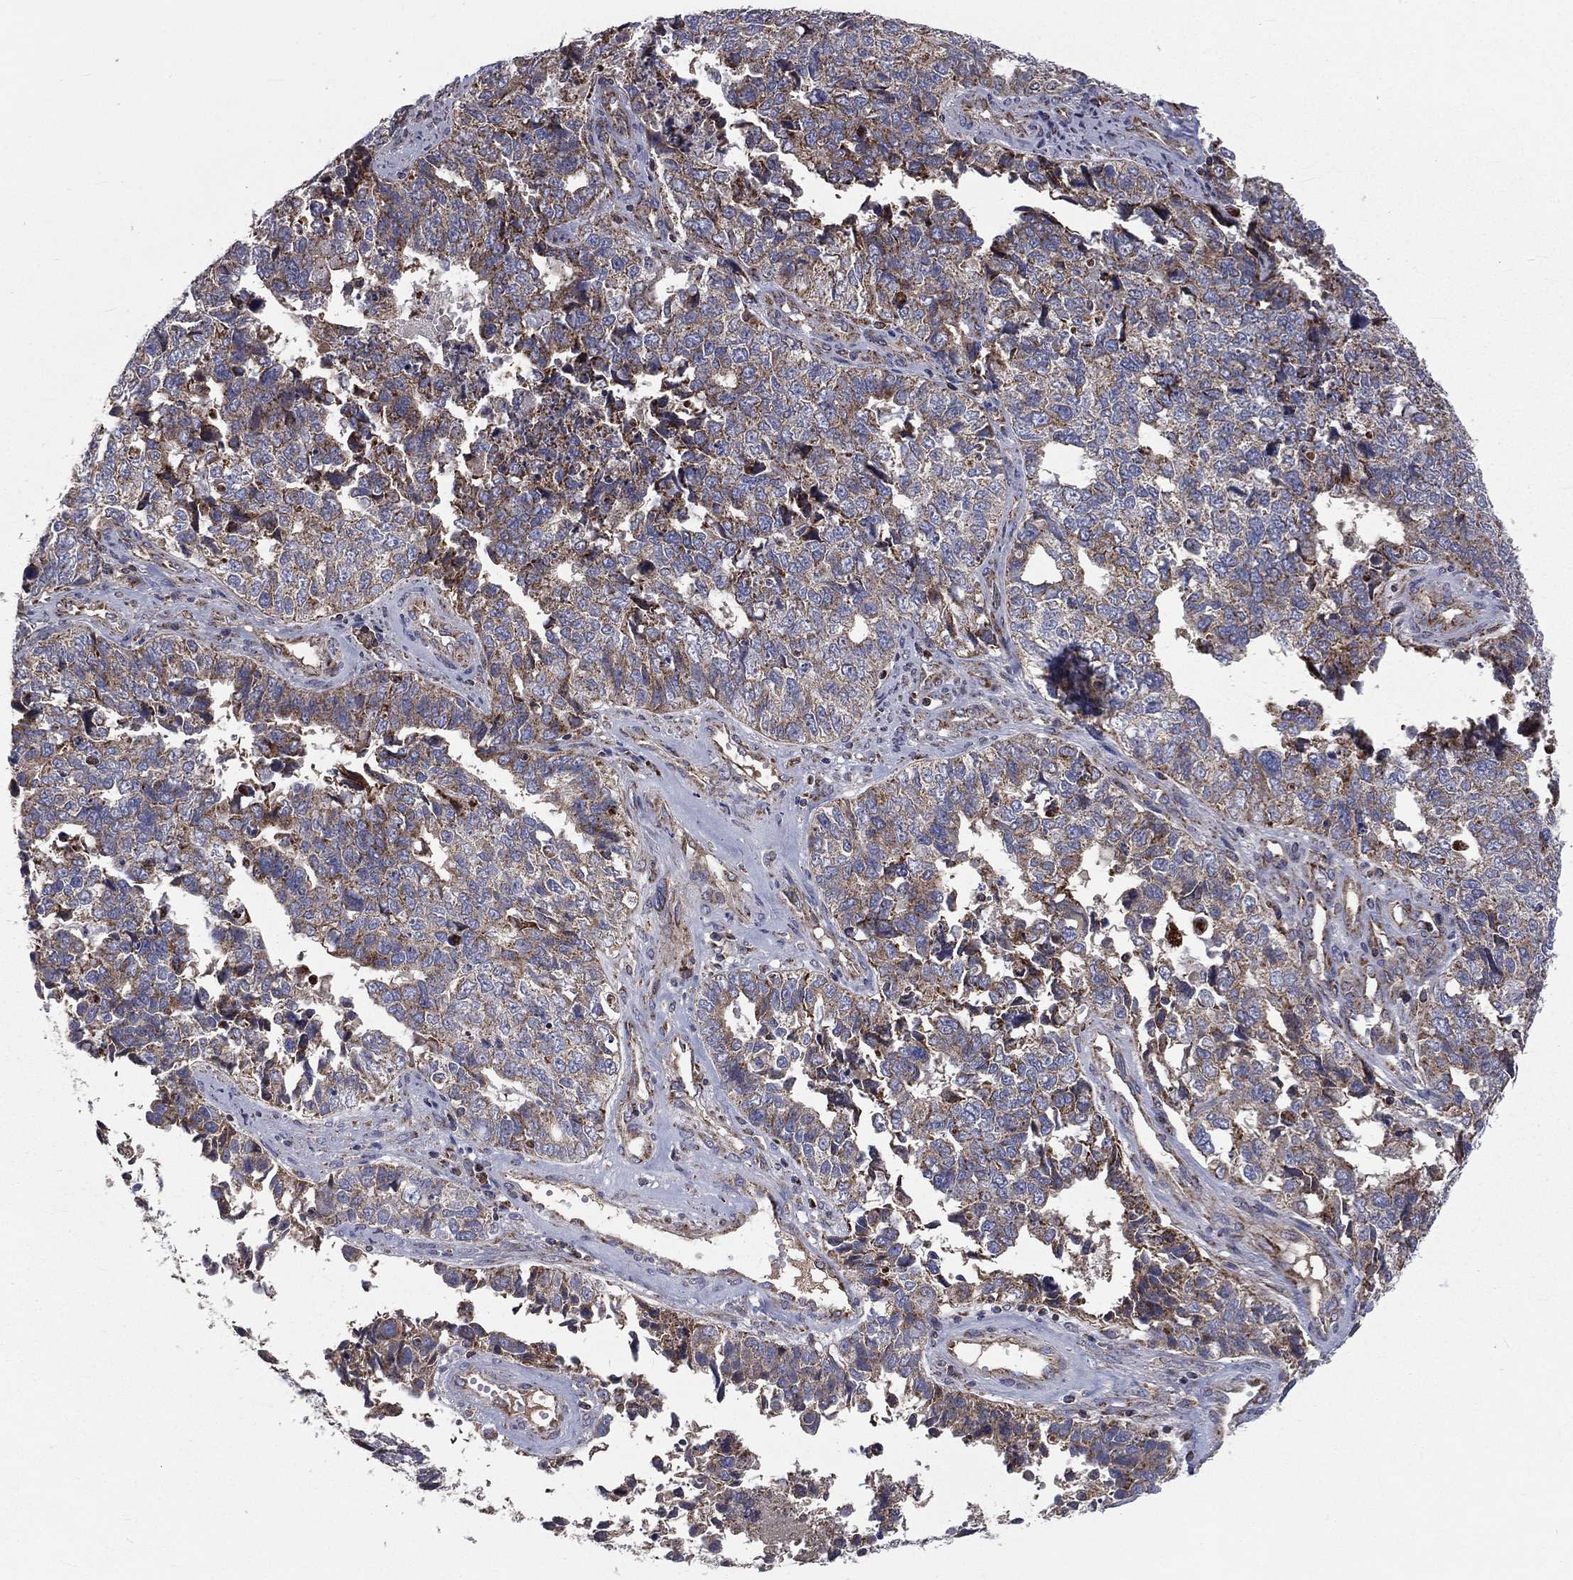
{"staining": {"intensity": "weak", "quantity": "25%-75%", "location": "cytoplasmic/membranous"}, "tissue": "cervical cancer", "cell_type": "Tumor cells", "image_type": "cancer", "snomed": [{"axis": "morphology", "description": "Squamous cell carcinoma, NOS"}, {"axis": "topography", "description": "Cervix"}], "caption": "Weak cytoplasmic/membranous expression is identified in about 25%-75% of tumor cells in cervical cancer (squamous cell carcinoma).", "gene": "GPD1", "patient": {"sex": "female", "age": 63}}